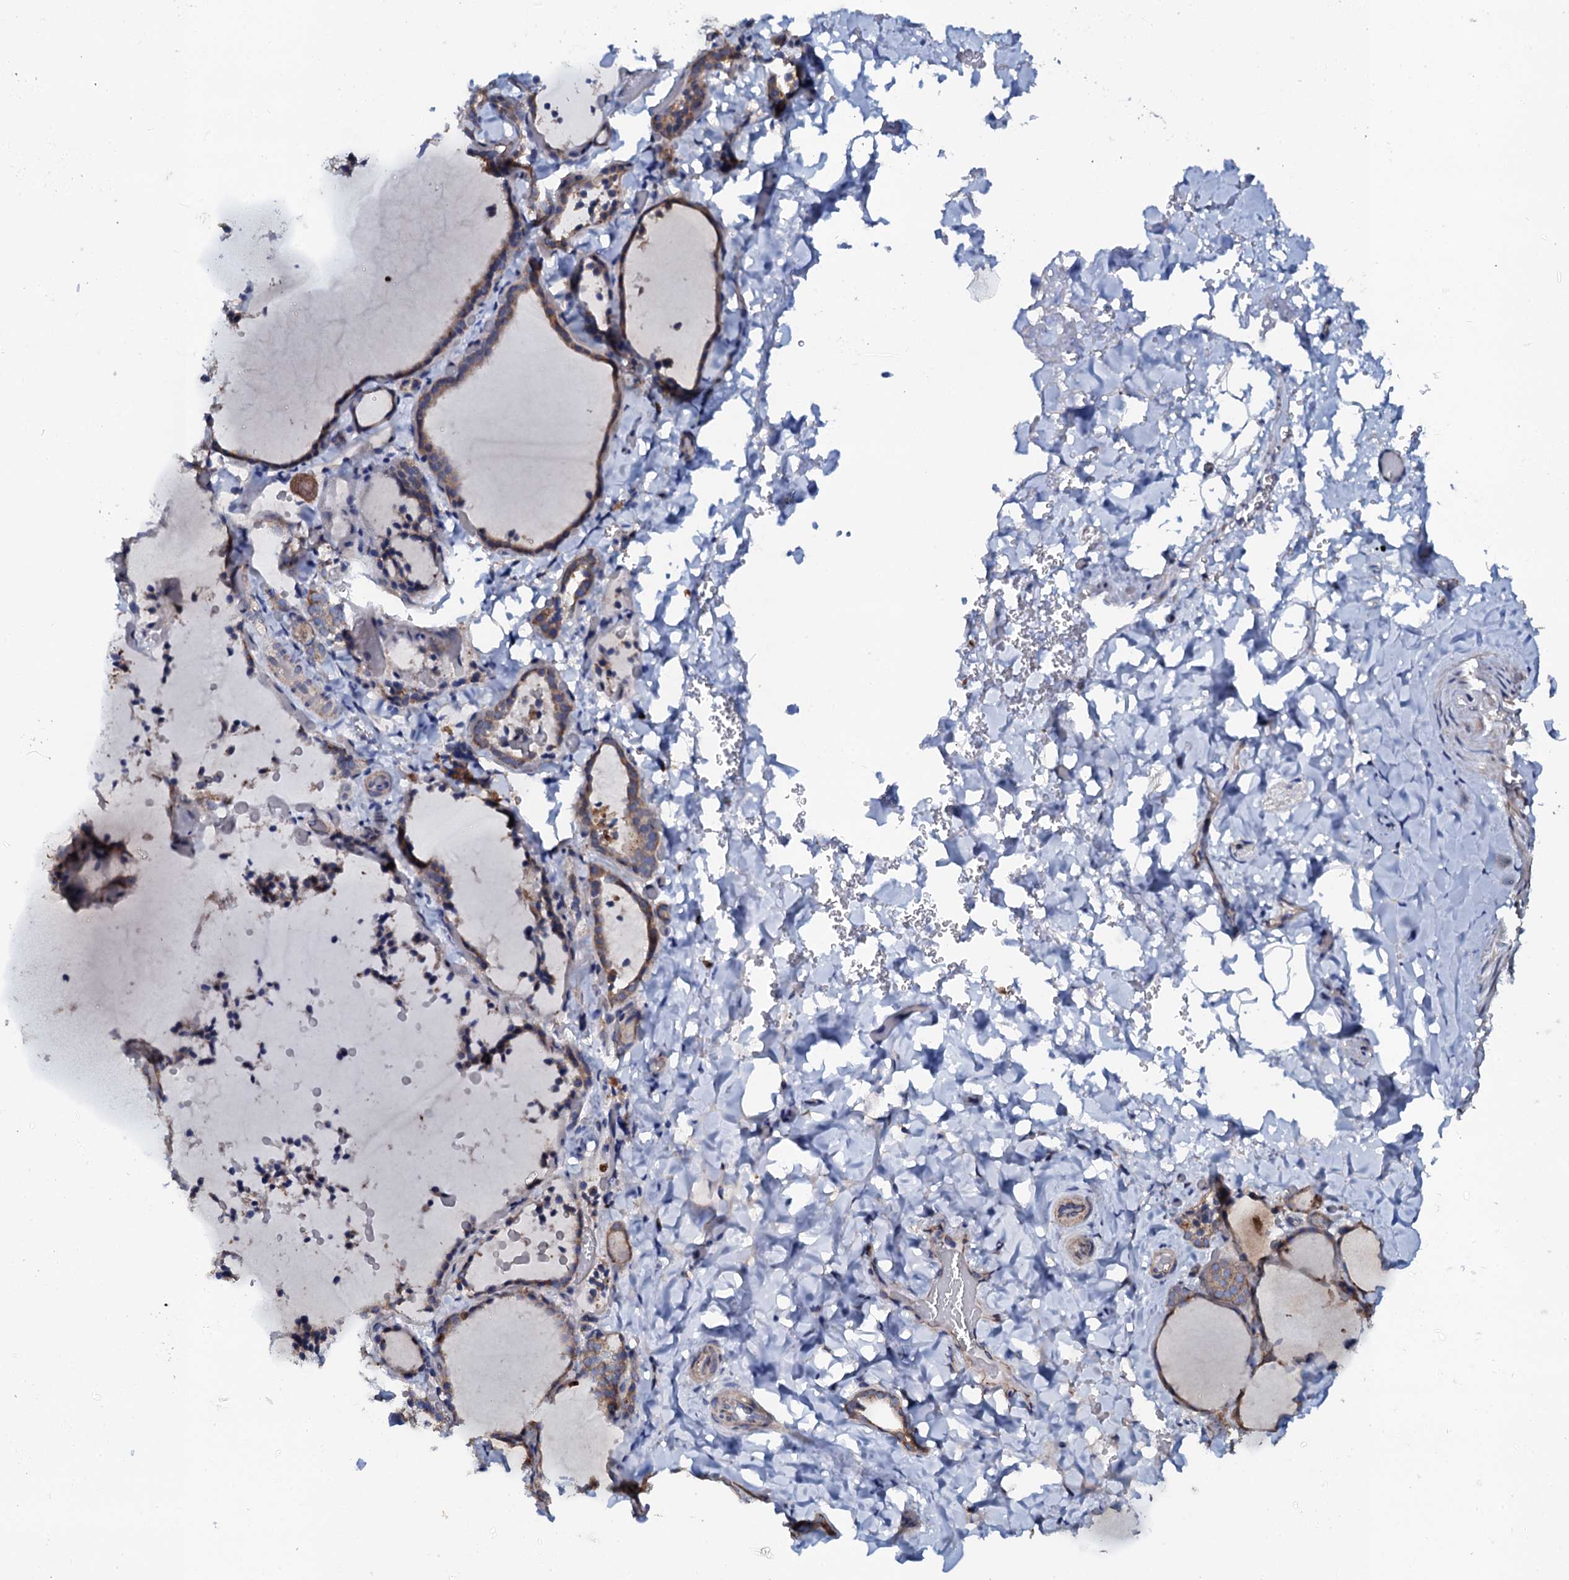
{"staining": {"intensity": "weak", "quantity": "25%-75%", "location": "cytoplasmic/membranous"}, "tissue": "thyroid gland", "cell_type": "Glandular cells", "image_type": "normal", "snomed": [{"axis": "morphology", "description": "Normal tissue, NOS"}, {"axis": "topography", "description": "Thyroid gland"}], "caption": "Unremarkable thyroid gland was stained to show a protein in brown. There is low levels of weak cytoplasmic/membranous positivity in about 25%-75% of glandular cells.", "gene": "GLCE", "patient": {"sex": "female", "age": 22}}